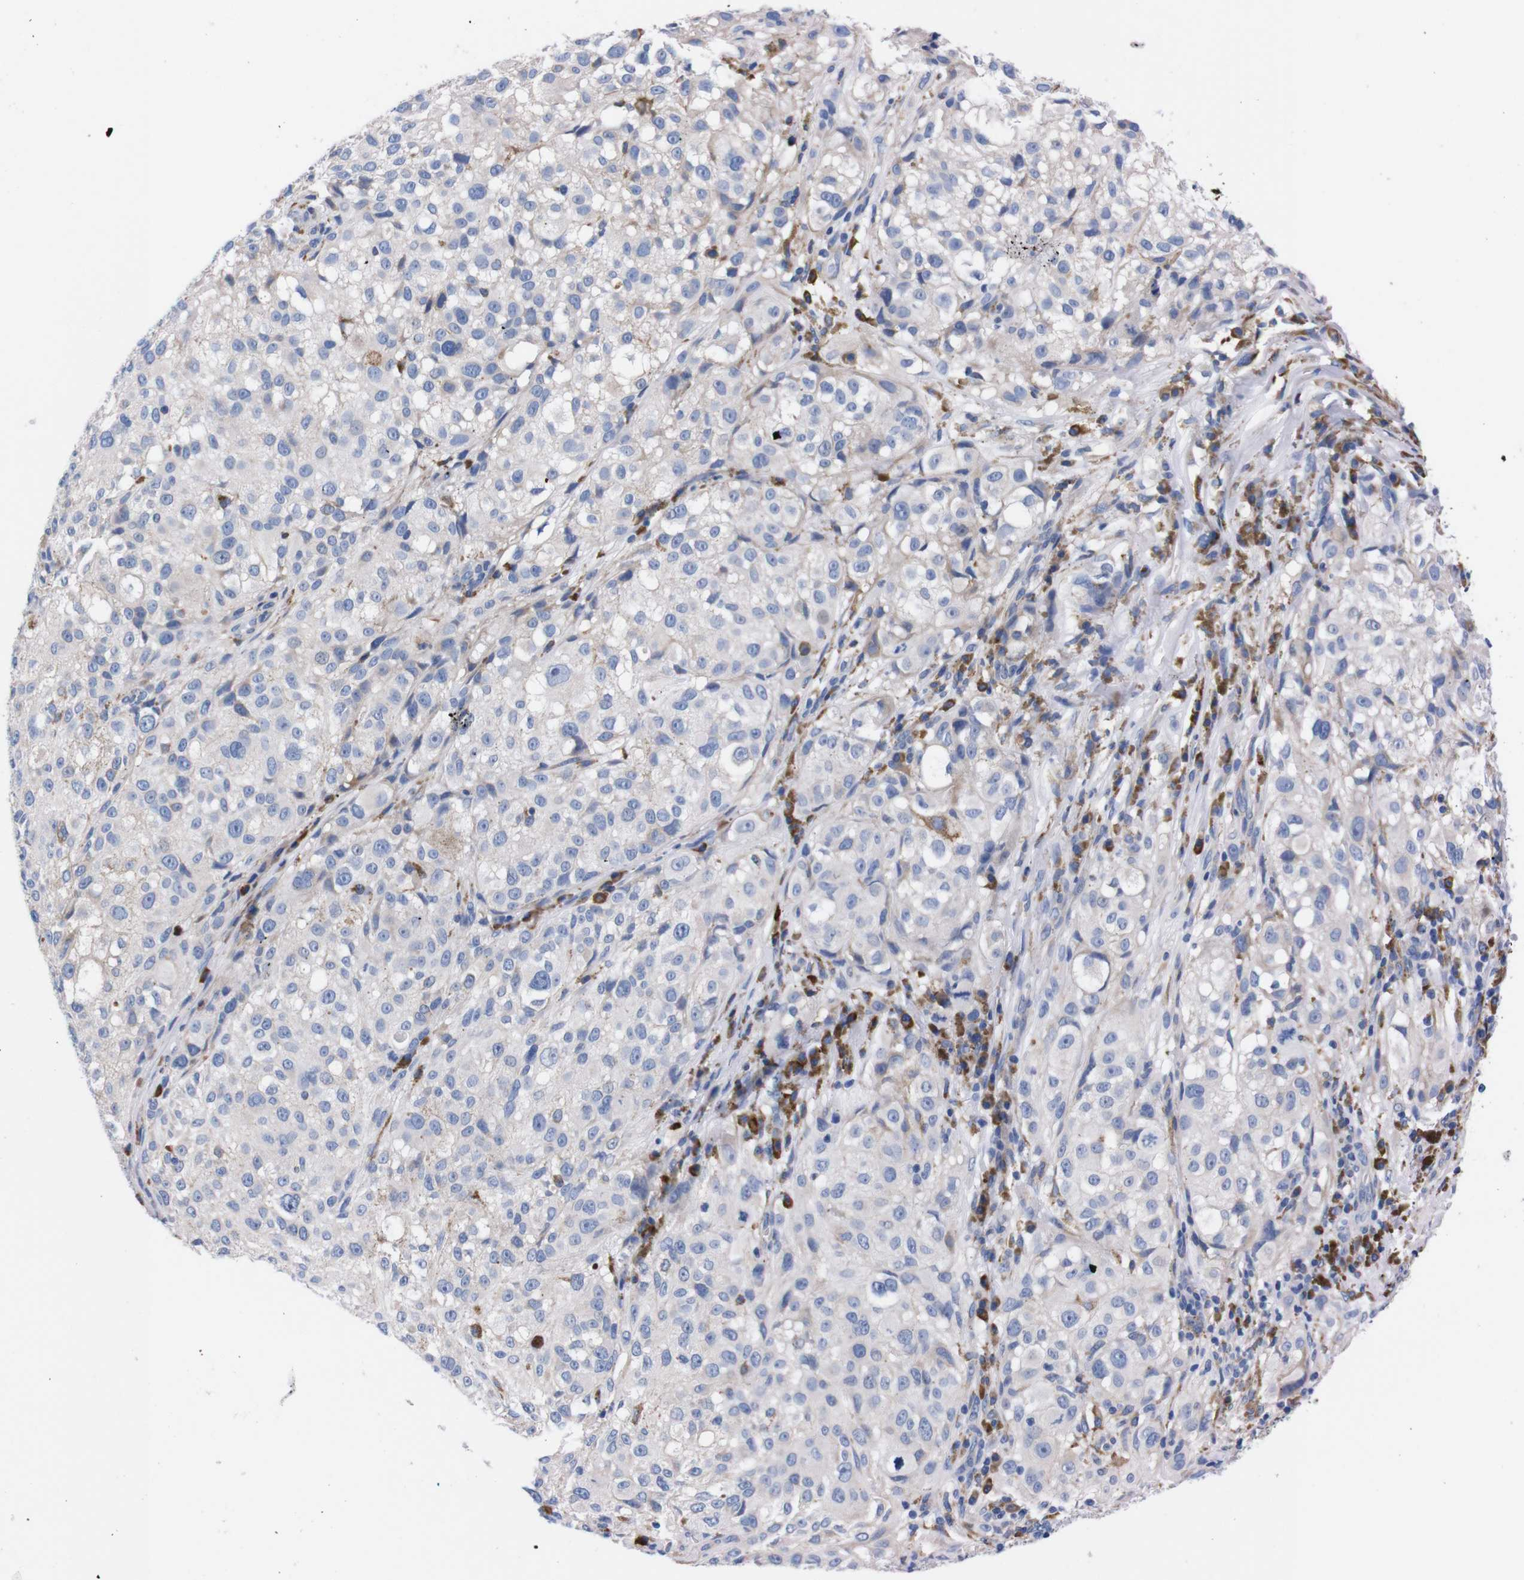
{"staining": {"intensity": "negative", "quantity": "none", "location": "none"}, "tissue": "melanoma", "cell_type": "Tumor cells", "image_type": "cancer", "snomed": [{"axis": "morphology", "description": "Necrosis, NOS"}, {"axis": "morphology", "description": "Malignant melanoma, NOS"}, {"axis": "topography", "description": "Skin"}], "caption": "High power microscopy histopathology image of an immunohistochemistry micrograph of malignant melanoma, revealing no significant expression in tumor cells.", "gene": "NEBL", "patient": {"sex": "female", "age": 87}}